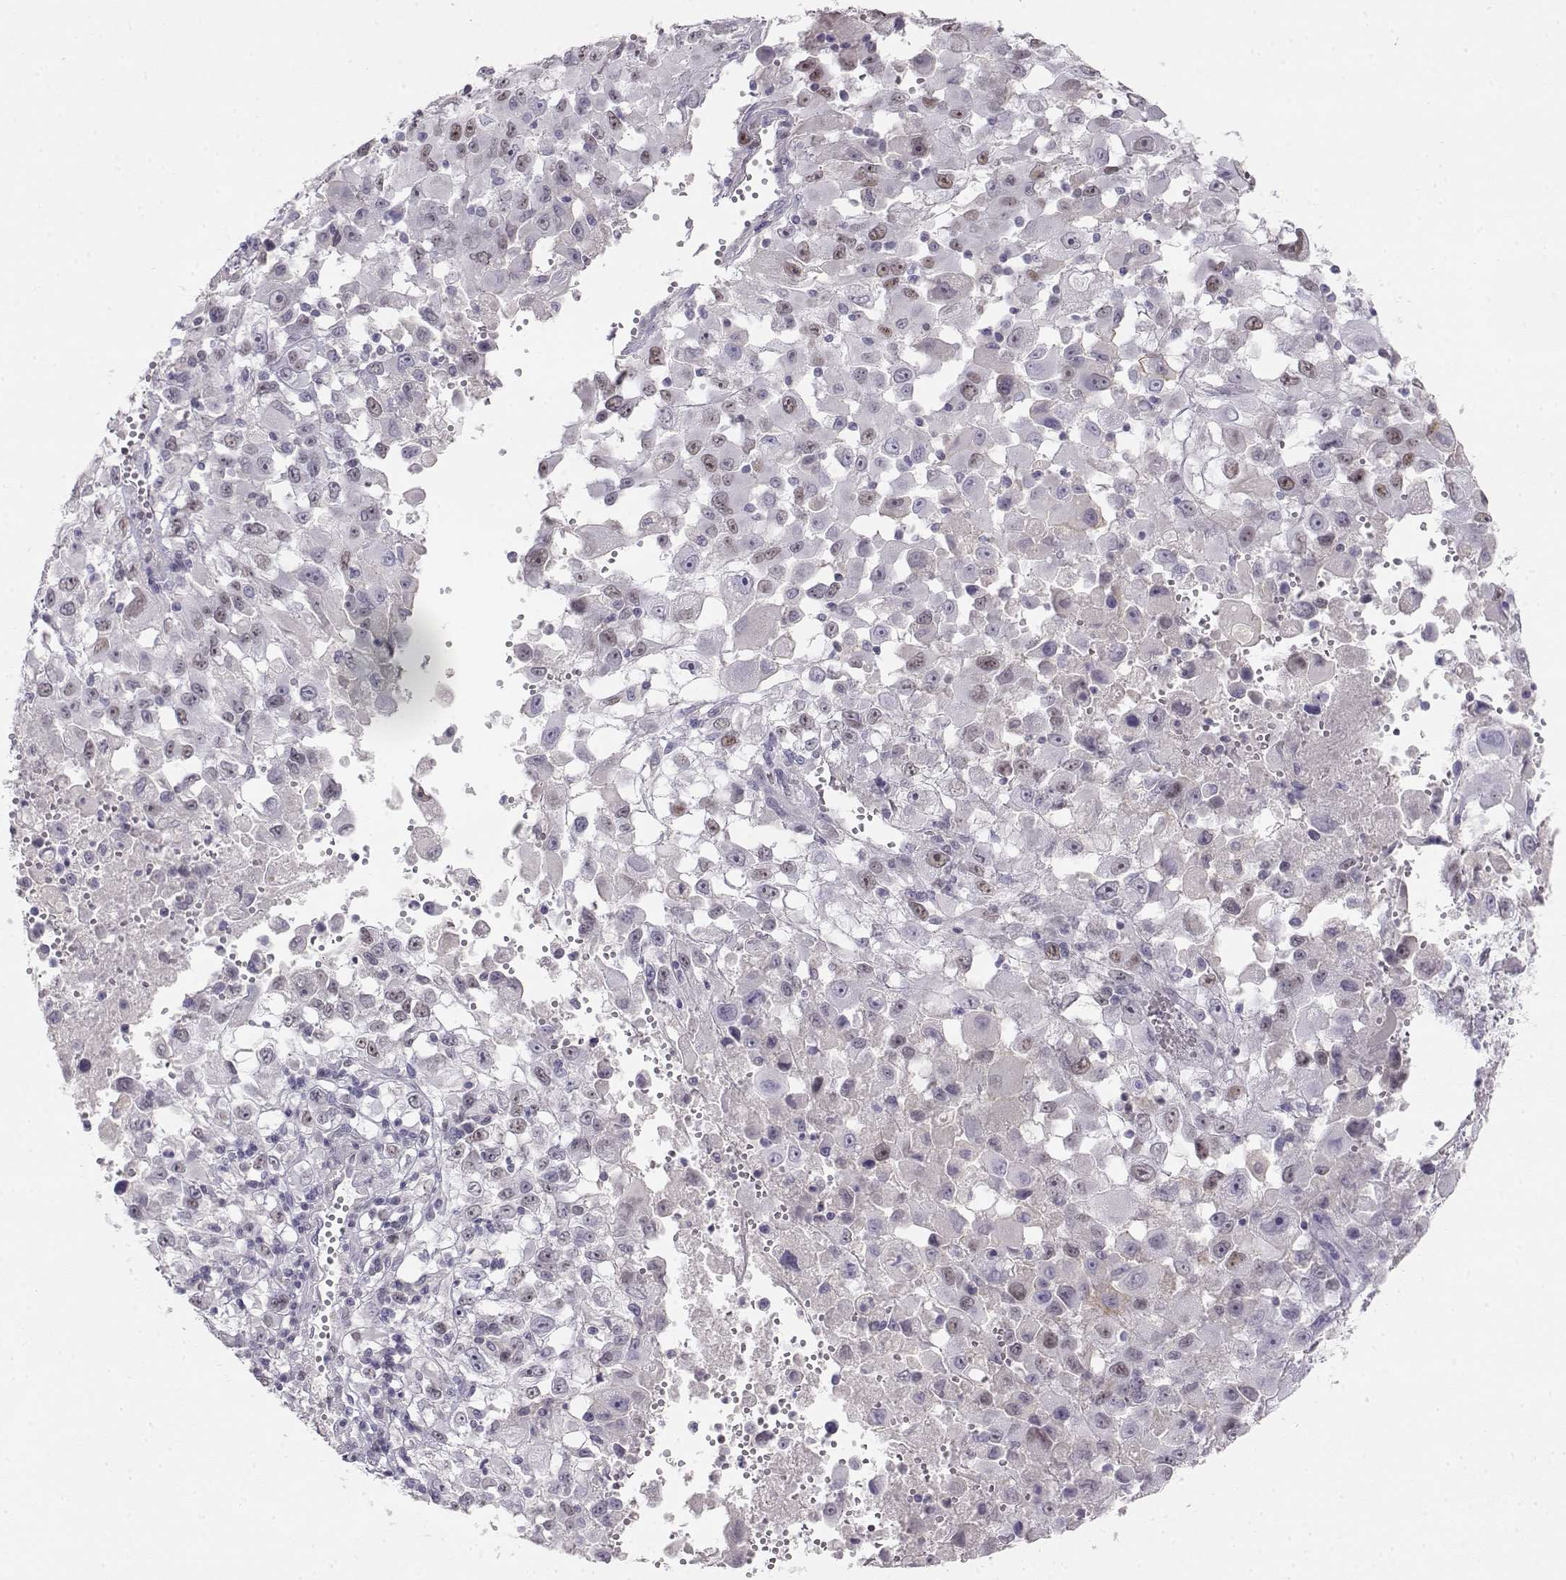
{"staining": {"intensity": "weak", "quantity": "<25%", "location": "nuclear"}, "tissue": "melanoma", "cell_type": "Tumor cells", "image_type": "cancer", "snomed": [{"axis": "morphology", "description": "Malignant melanoma, Metastatic site"}, {"axis": "topography", "description": "Soft tissue"}], "caption": "DAB (3,3'-diaminobenzidine) immunohistochemical staining of melanoma reveals no significant positivity in tumor cells.", "gene": "OPN5", "patient": {"sex": "male", "age": 50}}